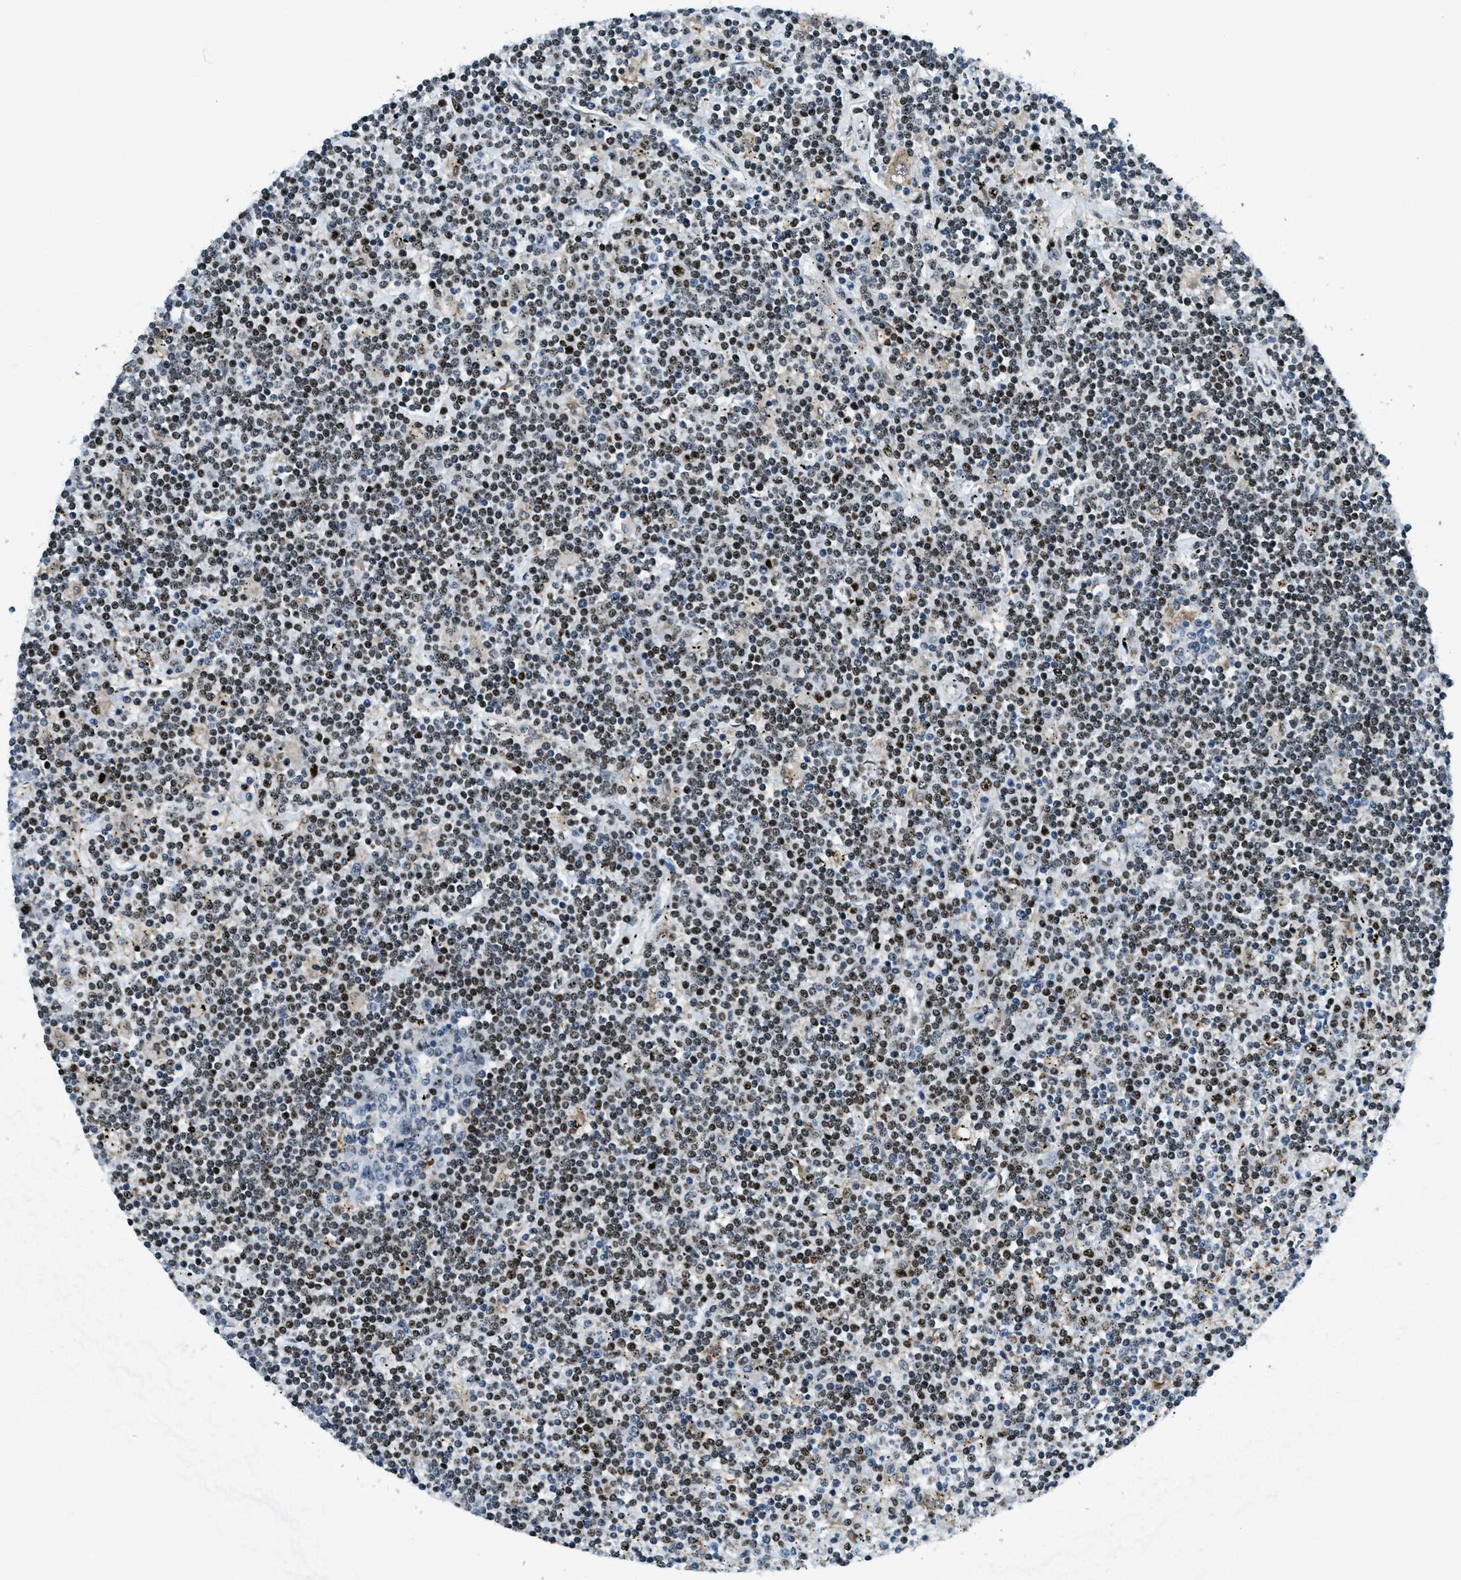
{"staining": {"intensity": "strong", "quantity": ">75%", "location": "cytoplasmic/membranous,nuclear"}, "tissue": "lymphoma", "cell_type": "Tumor cells", "image_type": "cancer", "snomed": [{"axis": "morphology", "description": "Malignant lymphoma, non-Hodgkin's type, Low grade"}, {"axis": "topography", "description": "Spleen"}], "caption": "This is a photomicrograph of immunohistochemistry staining of lymphoma, which shows strong positivity in the cytoplasmic/membranous and nuclear of tumor cells.", "gene": "SP100", "patient": {"sex": "male", "age": 76}}